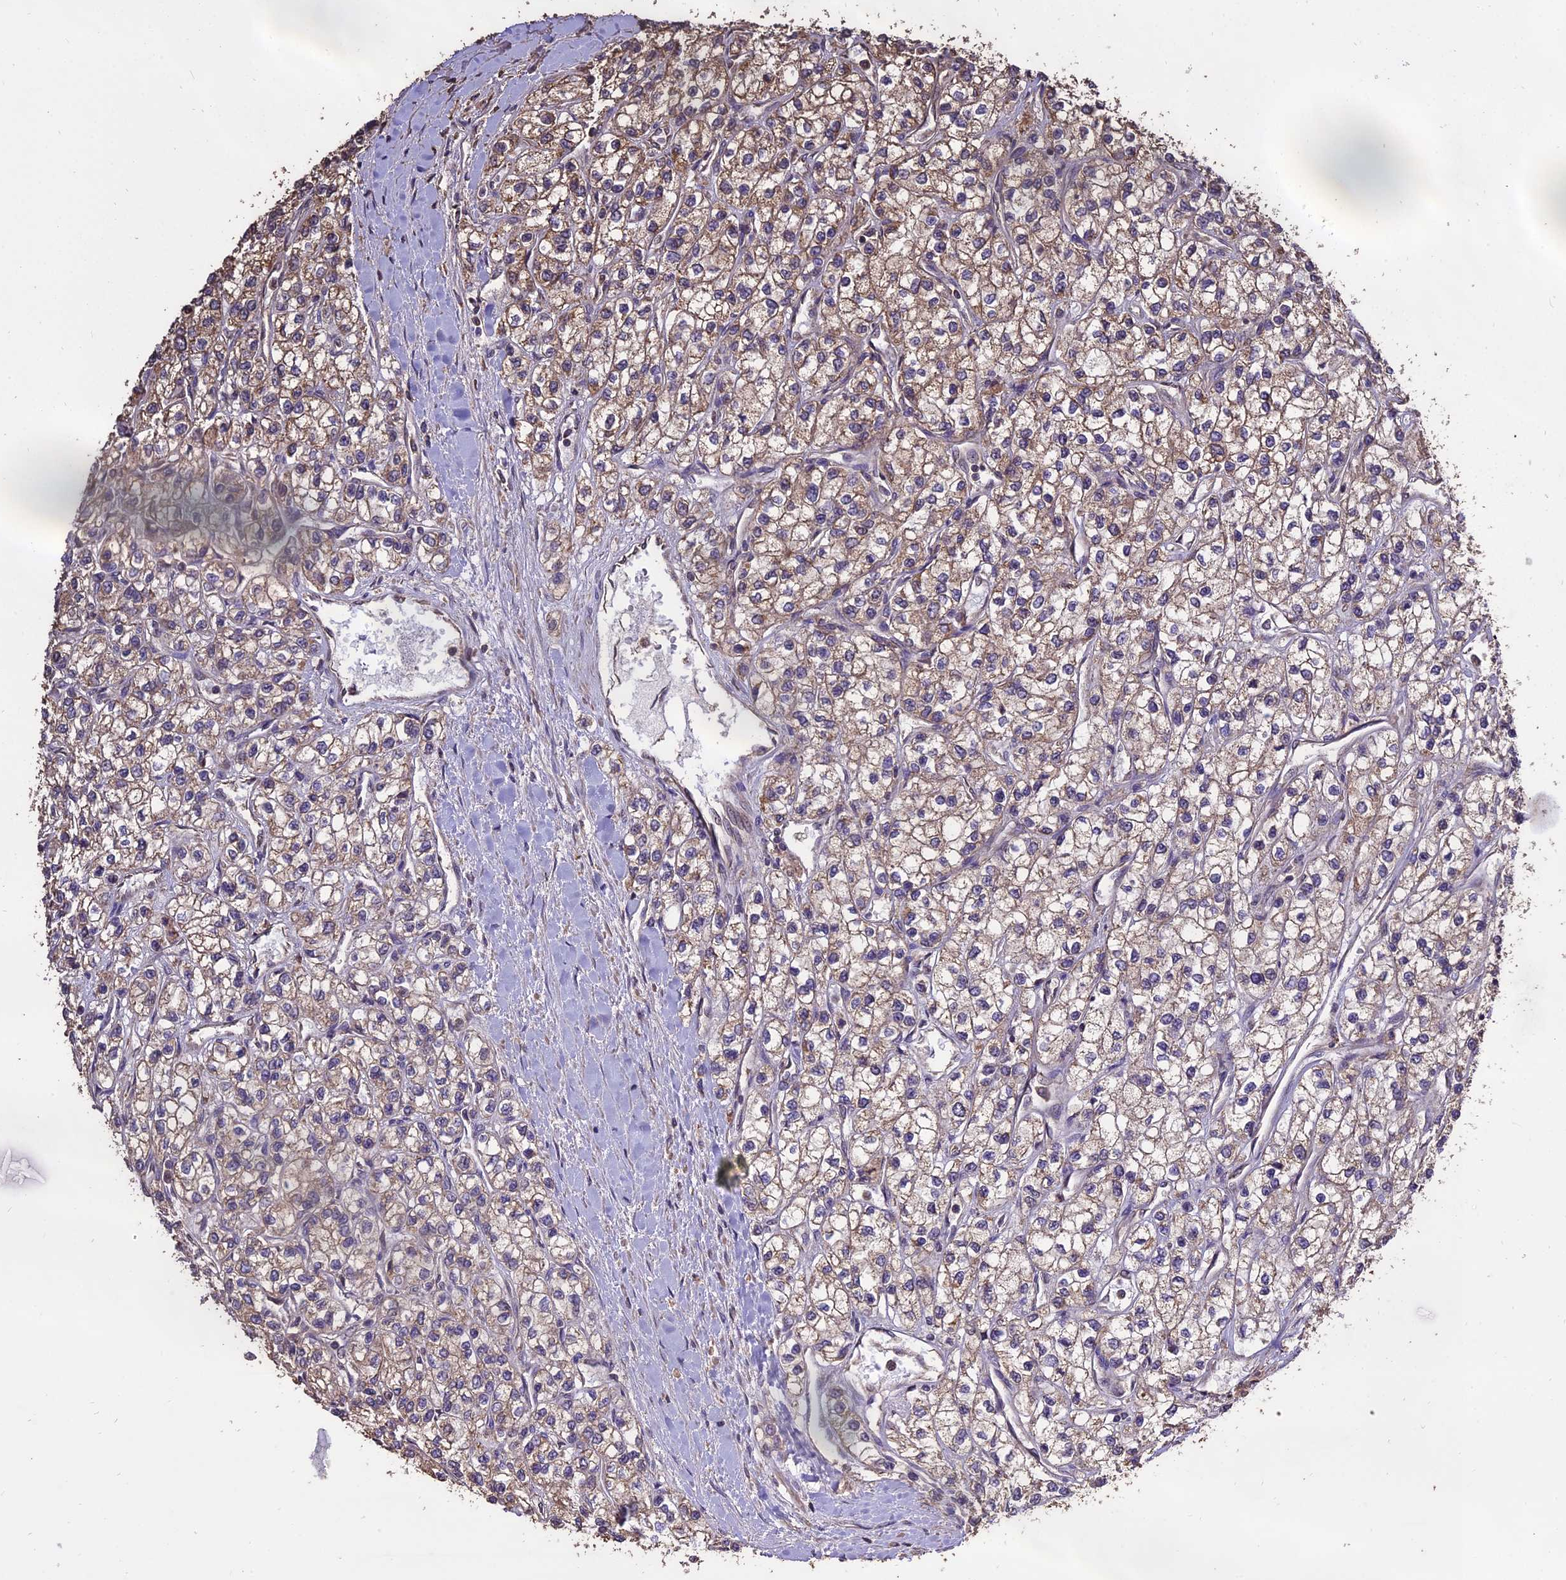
{"staining": {"intensity": "weak", "quantity": ">75%", "location": "cytoplasmic/membranous"}, "tissue": "renal cancer", "cell_type": "Tumor cells", "image_type": "cancer", "snomed": [{"axis": "morphology", "description": "Adenocarcinoma, NOS"}, {"axis": "topography", "description": "Kidney"}], "caption": "IHC micrograph of neoplastic tissue: renal cancer (adenocarcinoma) stained using immunohistochemistry (IHC) displays low levels of weak protein expression localized specifically in the cytoplasmic/membranous of tumor cells, appearing as a cytoplasmic/membranous brown color.", "gene": "PGPEP1L", "patient": {"sex": "male", "age": 80}}